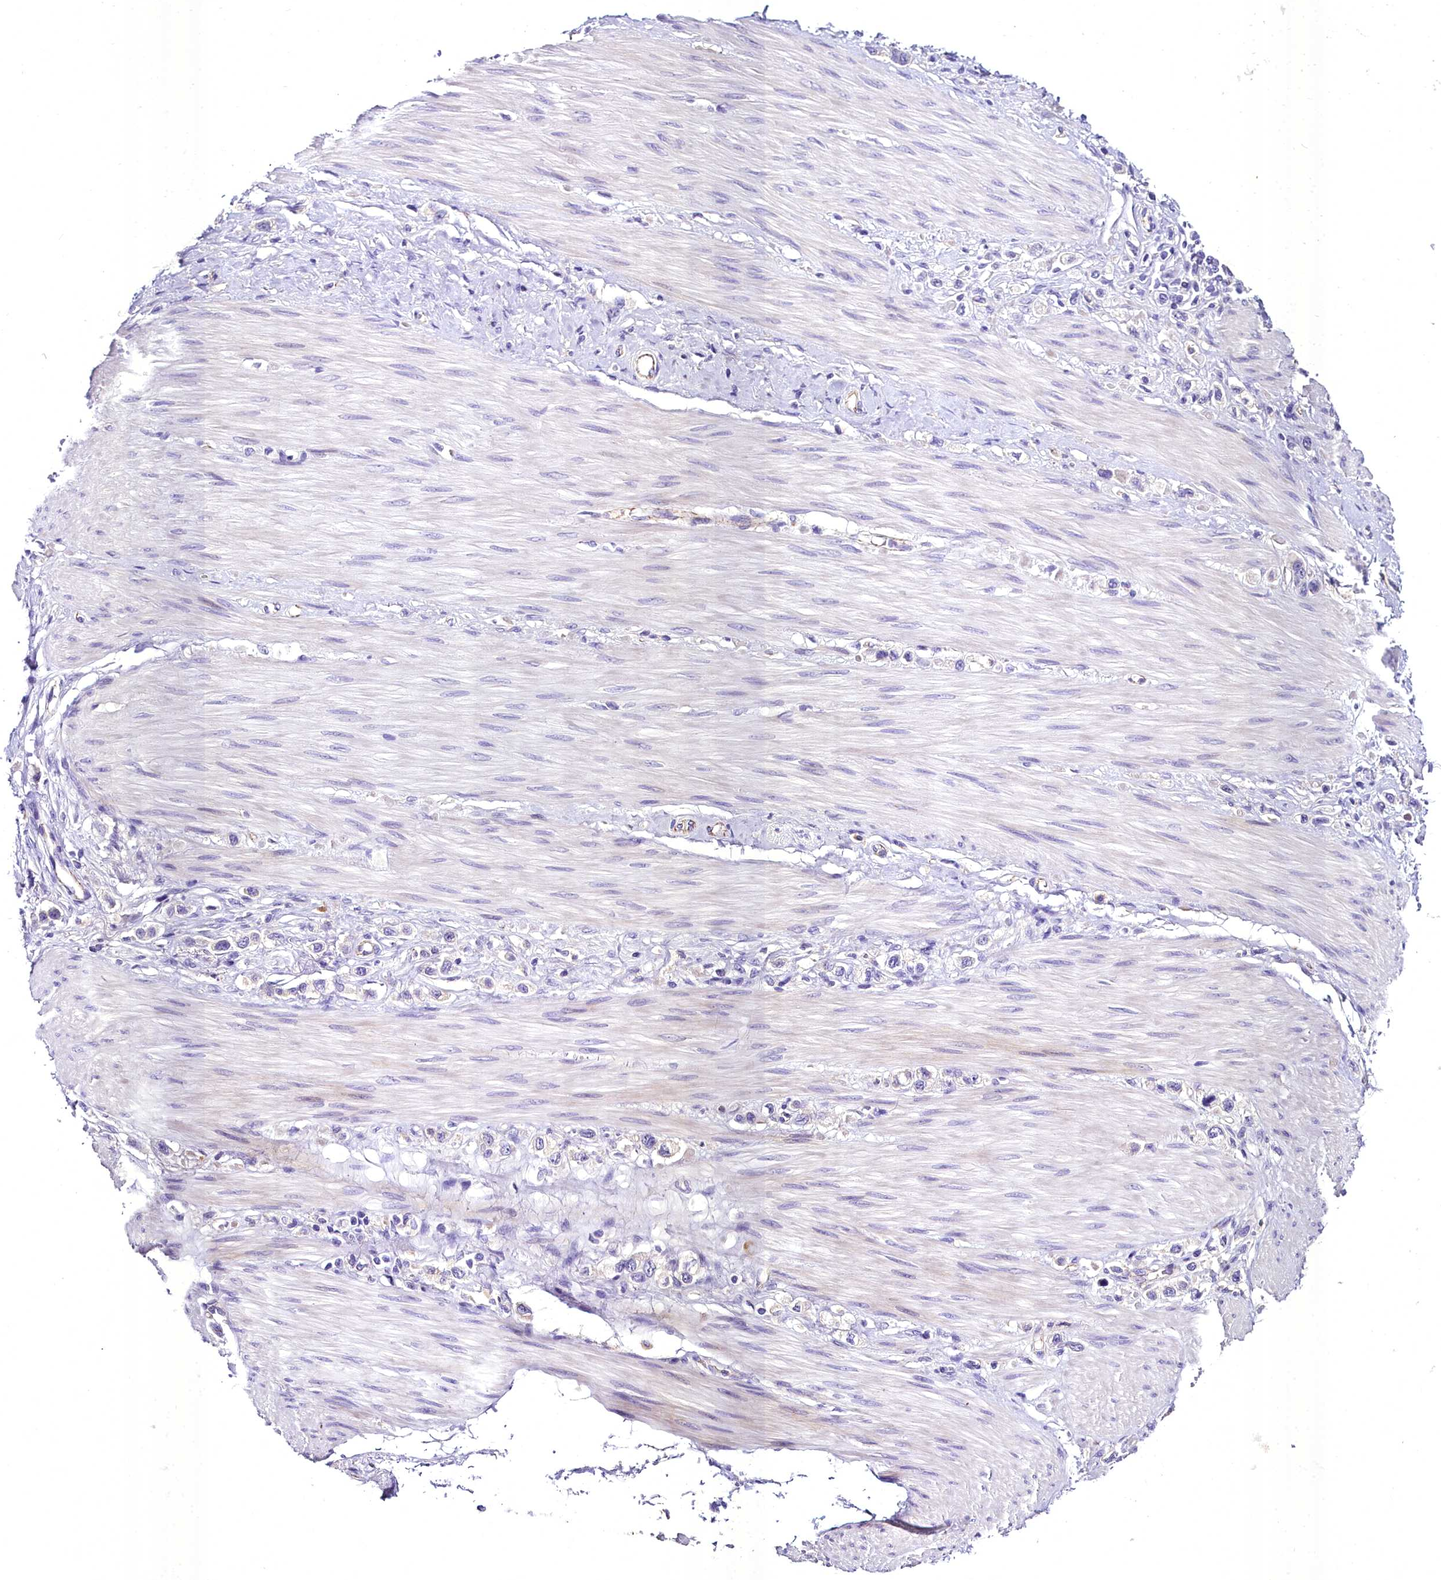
{"staining": {"intensity": "negative", "quantity": "none", "location": "none"}, "tissue": "stomach cancer", "cell_type": "Tumor cells", "image_type": "cancer", "snomed": [{"axis": "morphology", "description": "Adenocarcinoma, NOS"}, {"axis": "topography", "description": "Stomach"}], "caption": "Stomach adenocarcinoma stained for a protein using IHC exhibits no positivity tumor cells.", "gene": "MS4A18", "patient": {"sex": "female", "age": 65}}